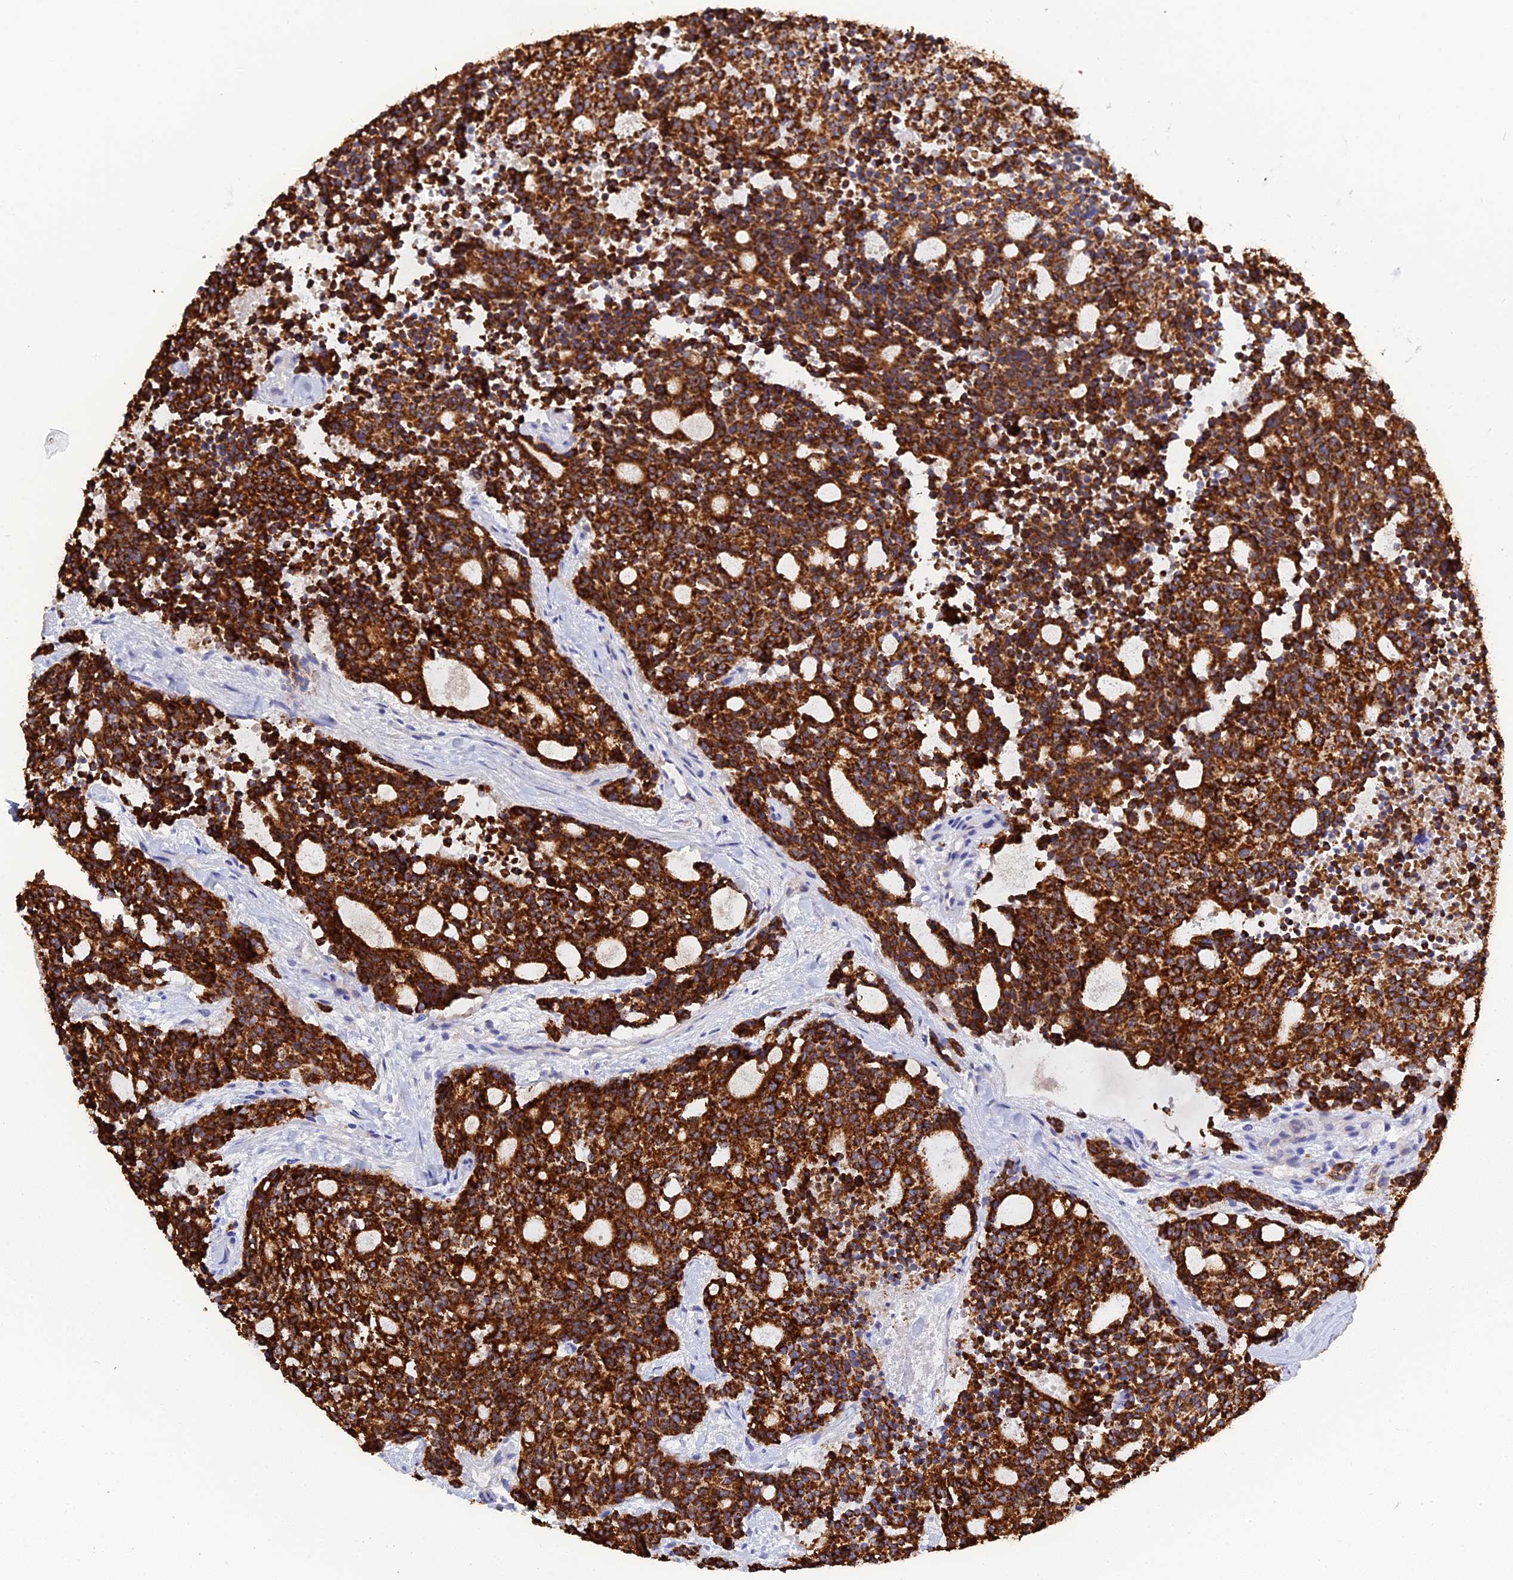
{"staining": {"intensity": "strong", "quantity": ">75%", "location": "cytoplasmic/membranous"}, "tissue": "carcinoid", "cell_type": "Tumor cells", "image_type": "cancer", "snomed": [{"axis": "morphology", "description": "Carcinoid, malignant, NOS"}, {"axis": "topography", "description": "Pancreas"}], "caption": "Immunohistochemistry (IHC) (DAB (3,3'-diaminobenzidine)) staining of human malignant carcinoid exhibits strong cytoplasmic/membranous protein positivity in about >75% of tumor cells.", "gene": "ZXDA", "patient": {"sex": "female", "age": 54}}